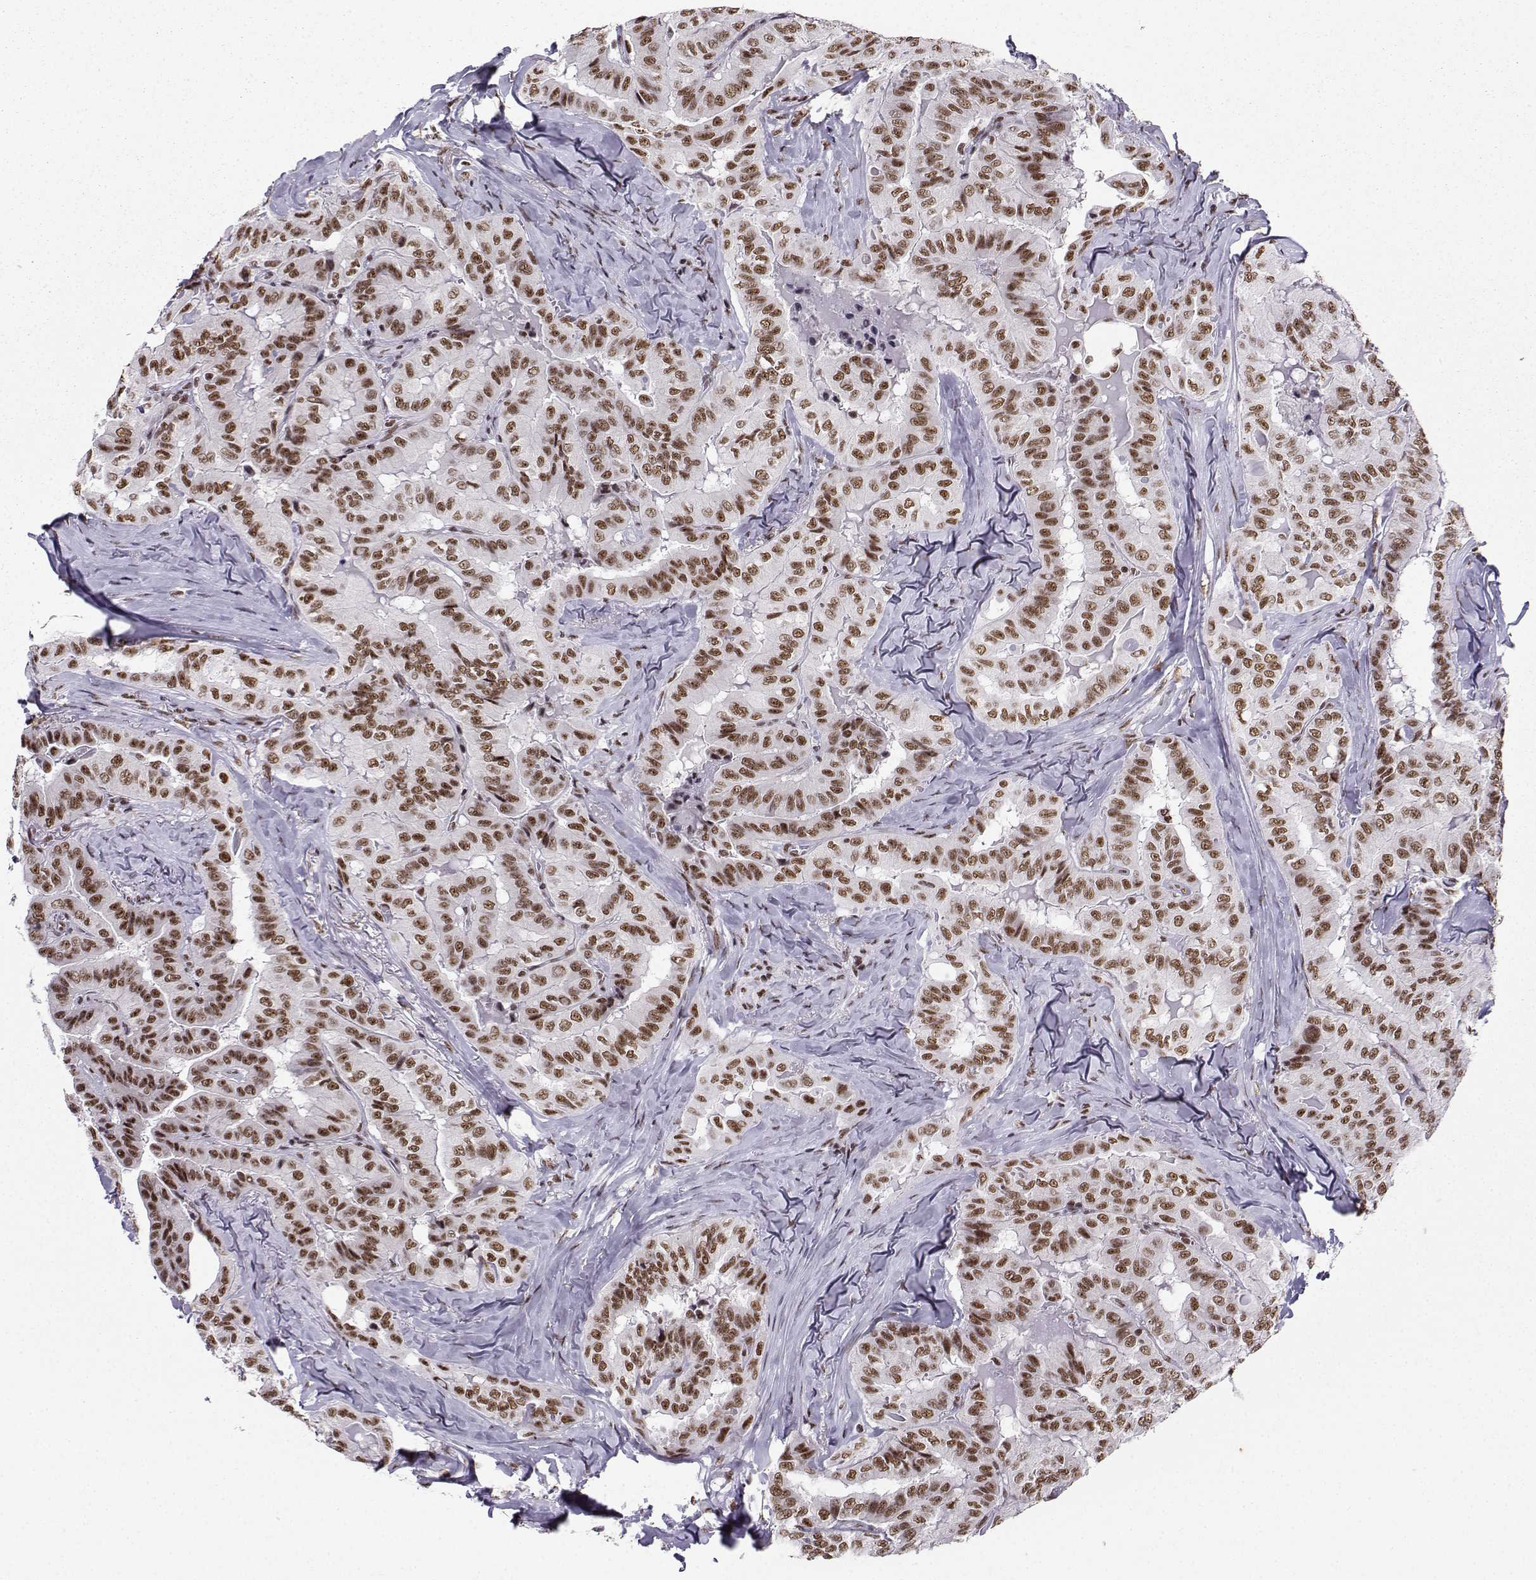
{"staining": {"intensity": "moderate", "quantity": "25%-75%", "location": "nuclear"}, "tissue": "thyroid cancer", "cell_type": "Tumor cells", "image_type": "cancer", "snomed": [{"axis": "morphology", "description": "Papillary adenocarcinoma, NOS"}, {"axis": "topography", "description": "Thyroid gland"}], "caption": "An immunohistochemistry (IHC) photomicrograph of tumor tissue is shown. Protein staining in brown highlights moderate nuclear positivity in thyroid cancer (papillary adenocarcinoma) within tumor cells.", "gene": "SNRPB2", "patient": {"sex": "female", "age": 68}}